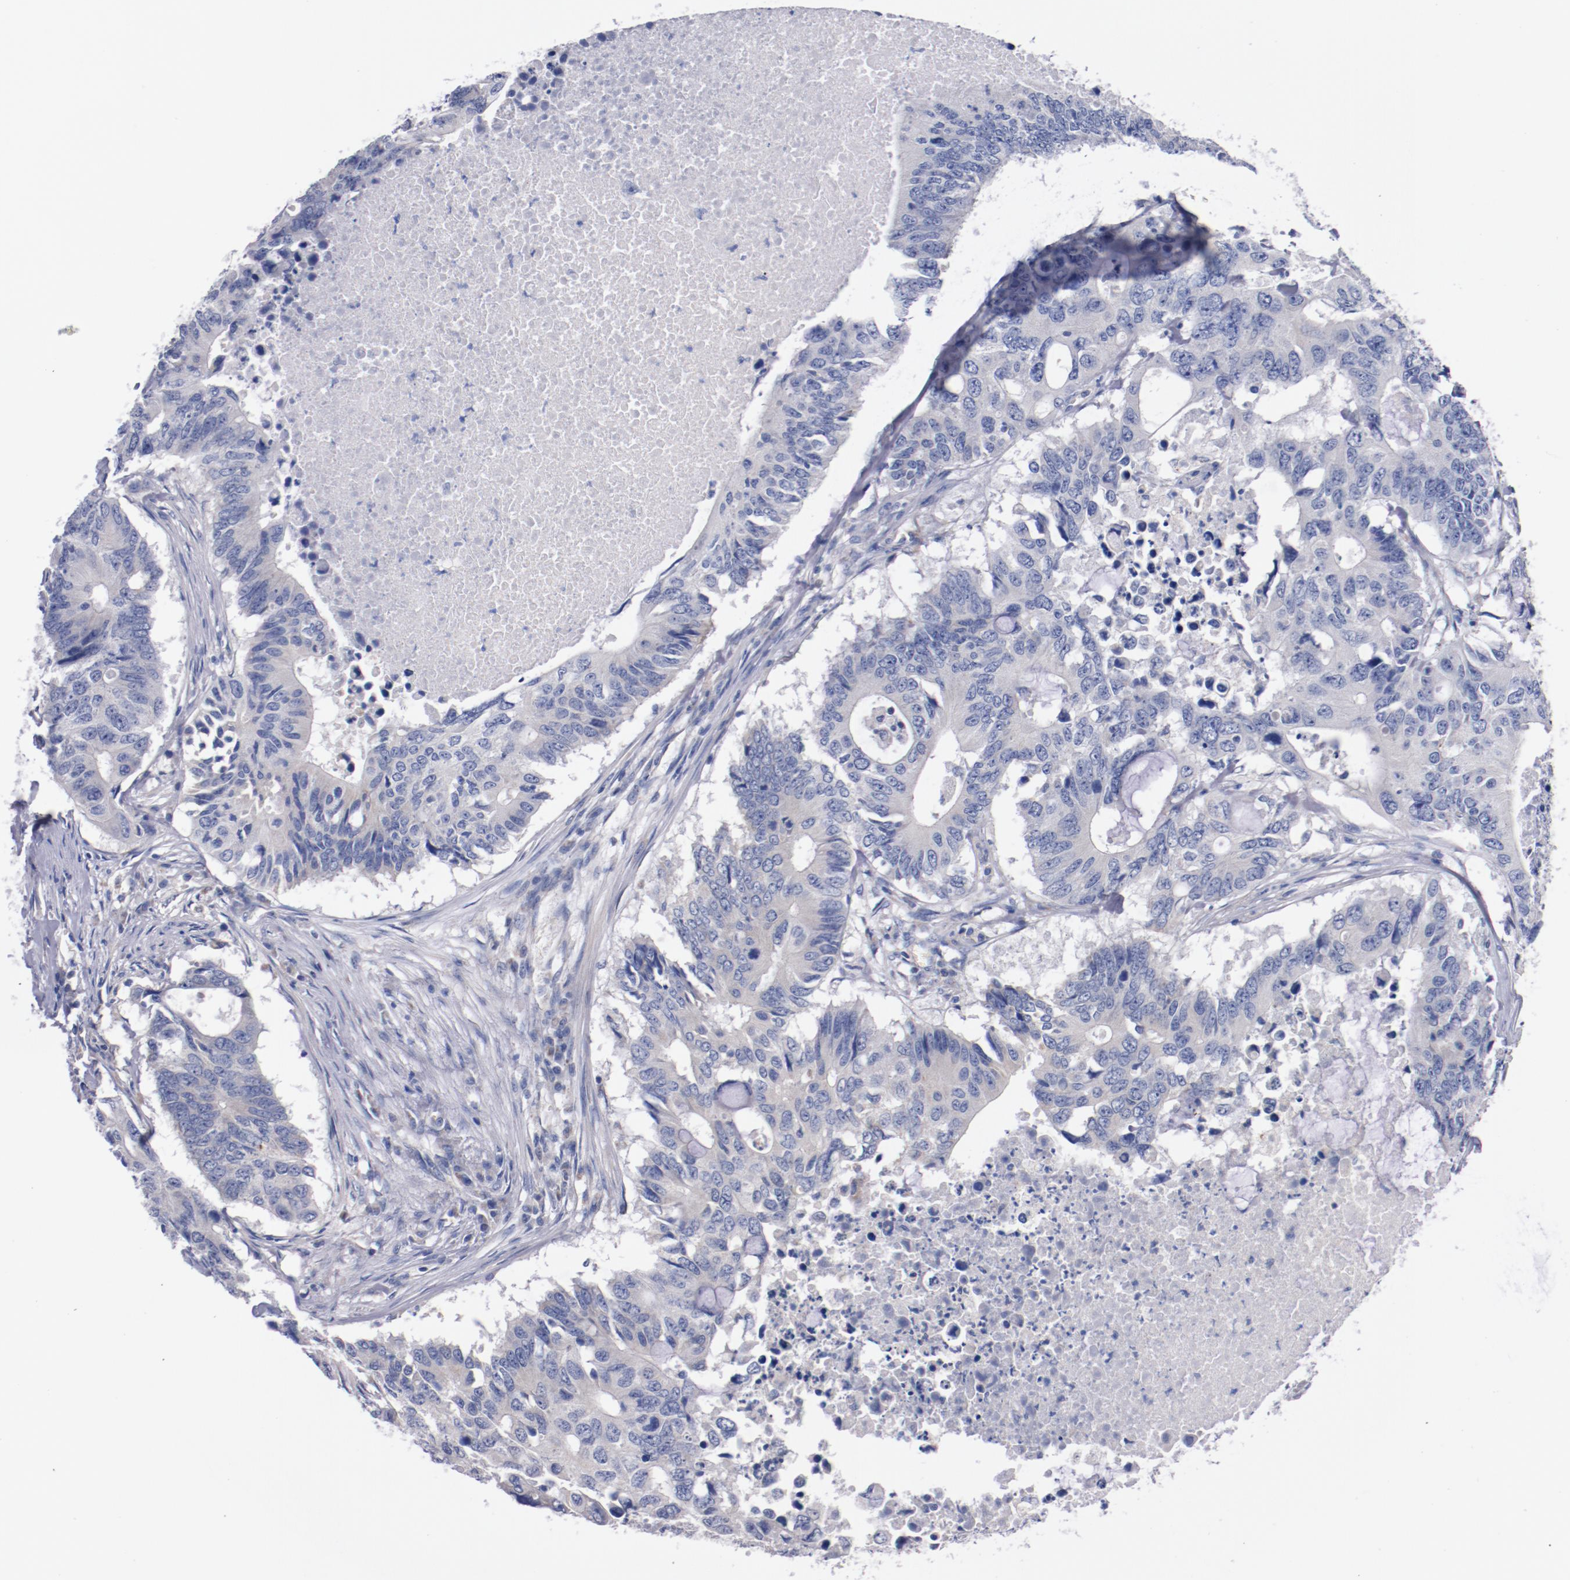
{"staining": {"intensity": "negative", "quantity": "none", "location": "none"}, "tissue": "colorectal cancer", "cell_type": "Tumor cells", "image_type": "cancer", "snomed": [{"axis": "morphology", "description": "Adenocarcinoma, NOS"}, {"axis": "topography", "description": "Colon"}], "caption": "This is an immunohistochemistry image of colorectal adenocarcinoma. There is no staining in tumor cells.", "gene": "CNTNAP2", "patient": {"sex": "male", "age": 71}}